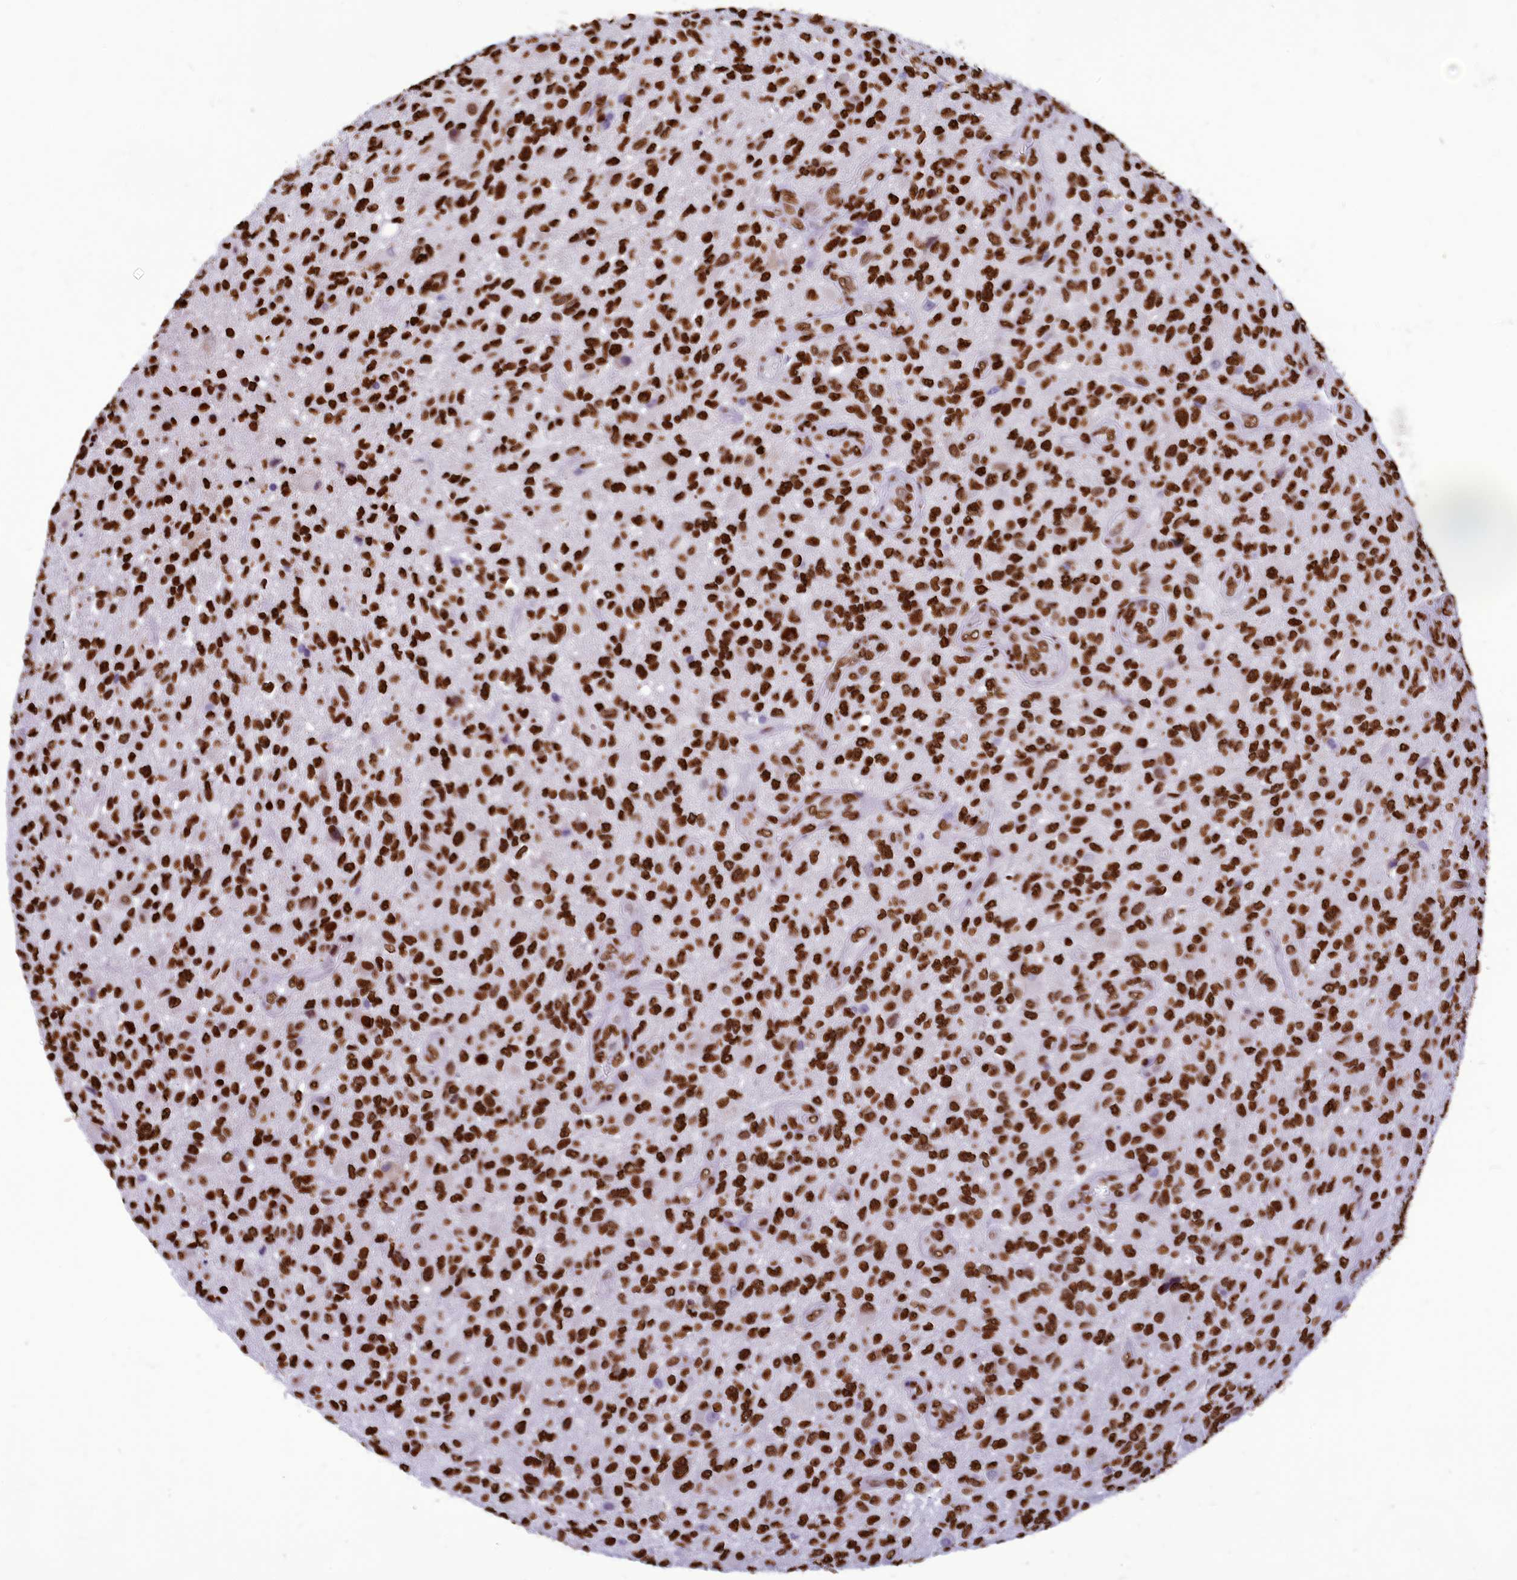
{"staining": {"intensity": "strong", "quantity": ">75%", "location": "nuclear"}, "tissue": "glioma", "cell_type": "Tumor cells", "image_type": "cancer", "snomed": [{"axis": "morphology", "description": "Glioma, malignant, High grade"}, {"axis": "topography", "description": "Brain"}], "caption": "Glioma tissue reveals strong nuclear positivity in approximately >75% of tumor cells, visualized by immunohistochemistry. The staining is performed using DAB brown chromogen to label protein expression. The nuclei are counter-stained blue using hematoxylin.", "gene": "AKAP17A", "patient": {"sex": "male", "age": 47}}